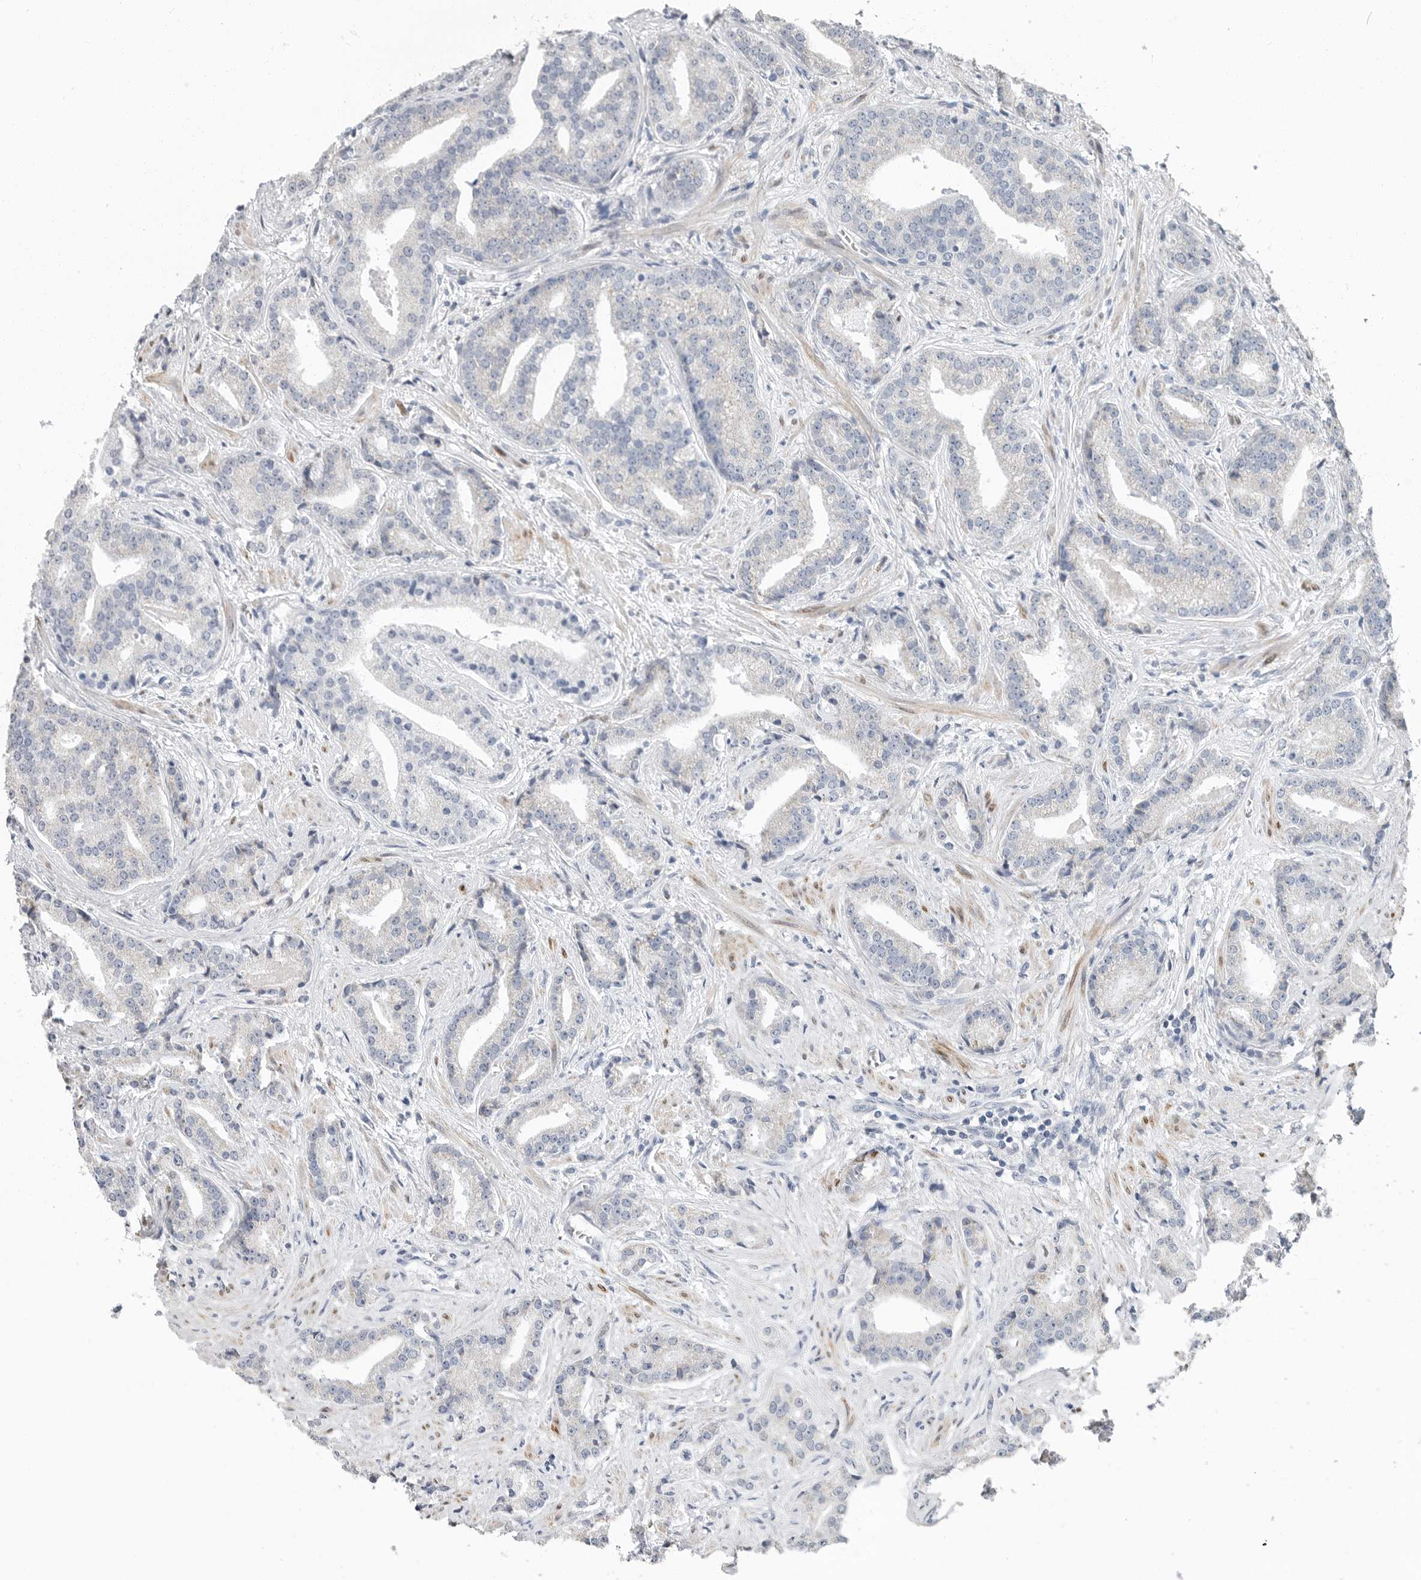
{"staining": {"intensity": "negative", "quantity": "none", "location": "none"}, "tissue": "prostate cancer", "cell_type": "Tumor cells", "image_type": "cancer", "snomed": [{"axis": "morphology", "description": "Adenocarcinoma, Low grade"}, {"axis": "topography", "description": "Prostate"}], "caption": "Prostate cancer (low-grade adenocarcinoma) stained for a protein using immunohistochemistry (IHC) displays no expression tumor cells.", "gene": "PLN", "patient": {"sex": "male", "age": 67}}